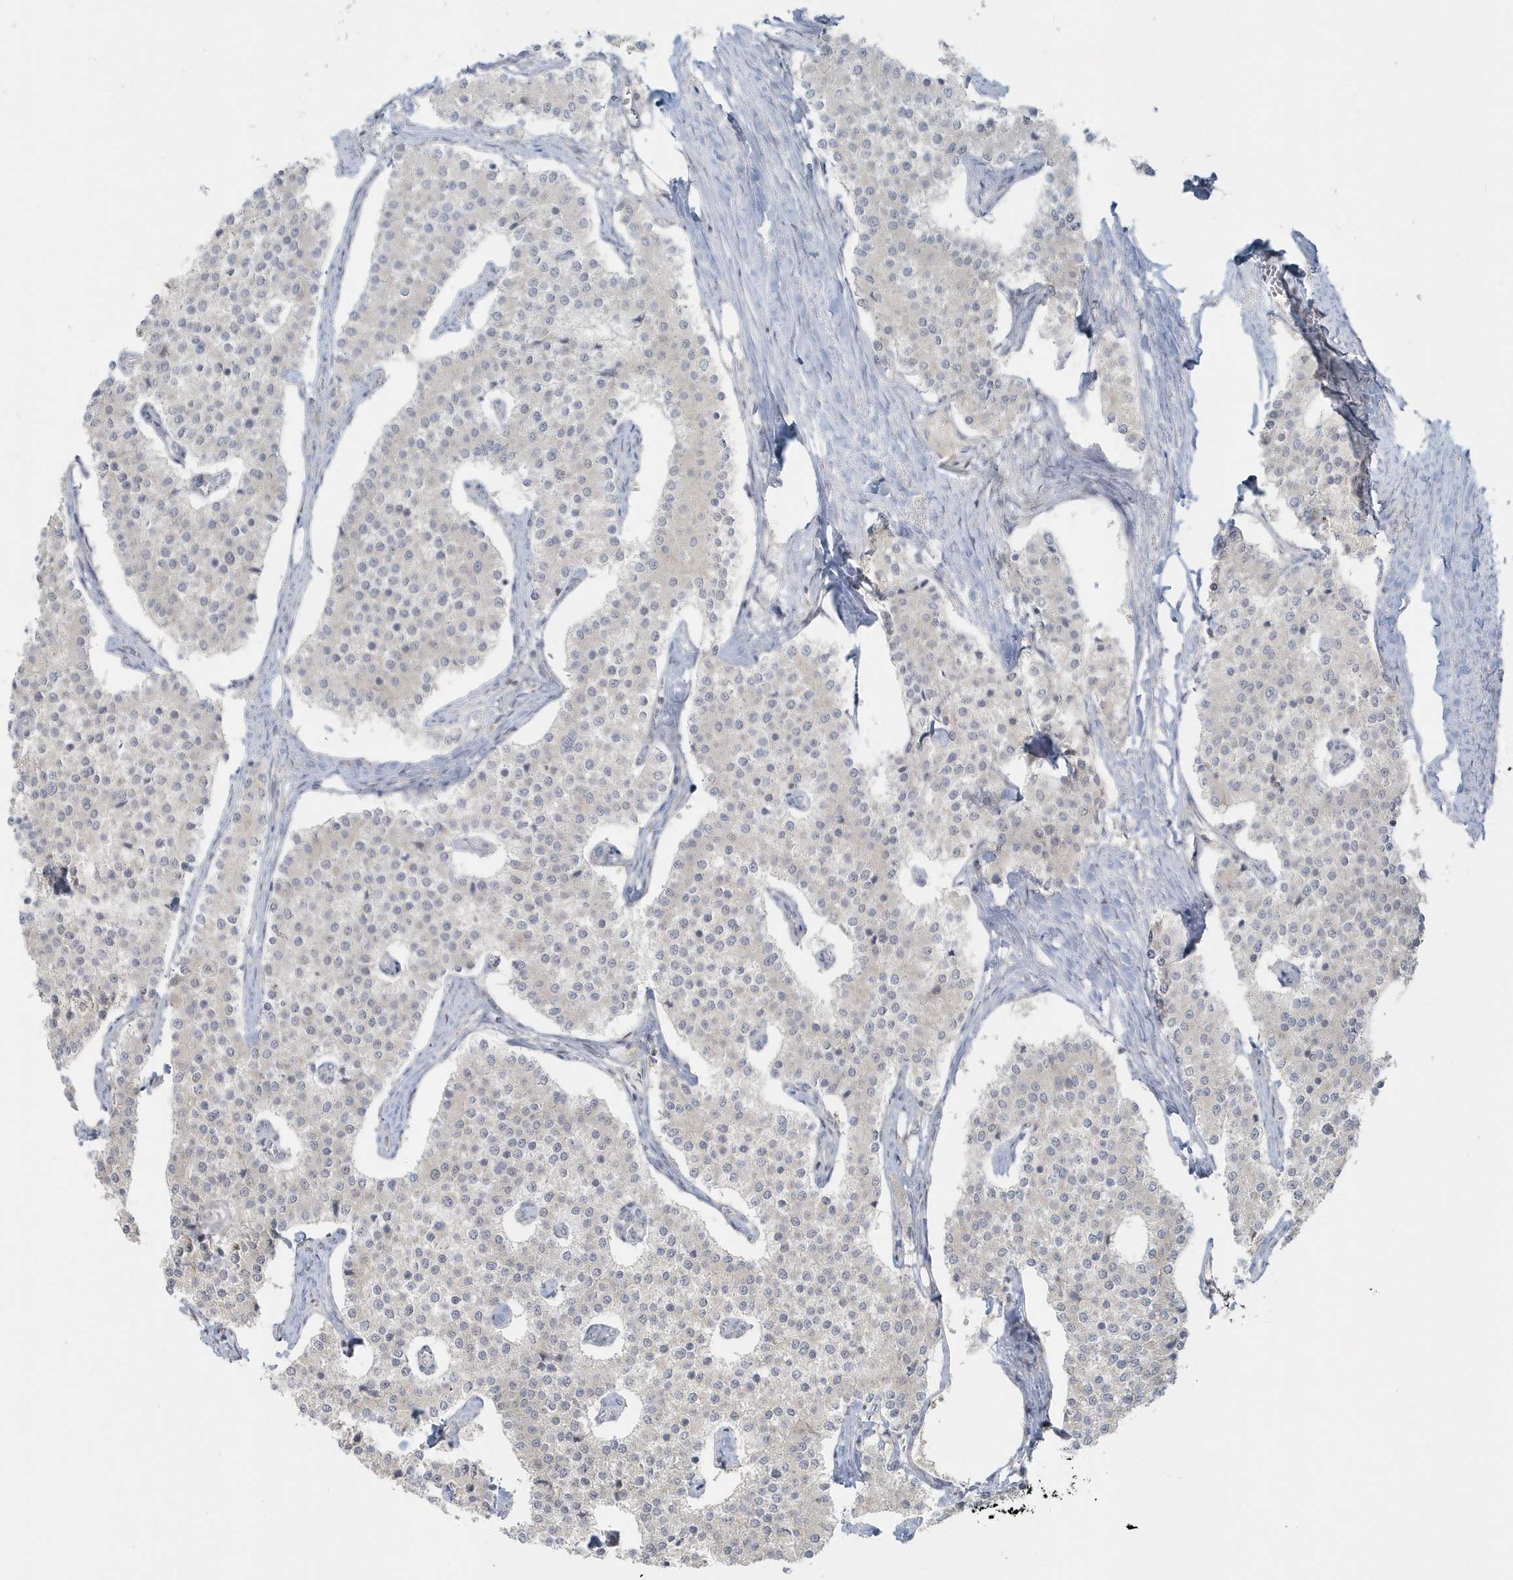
{"staining": {"intensity": "negative", "quantity": "none", "location": "none"}, "tissue": "carcinoid", "cell_type": "Tumor cells", "image_type": "cancer", "snomed": [{"axis": "morphology", "description": "Carcinoid, malignant, NOS"}, {"axis": "topography", "description": "Colon"}], "caption": "Tumor cells show no significant protein staining in malignant carcinoid. Nuclei are stained in blue.", "gene": "BLTP3A", "patient": {"sex": "female", "age": 52}}